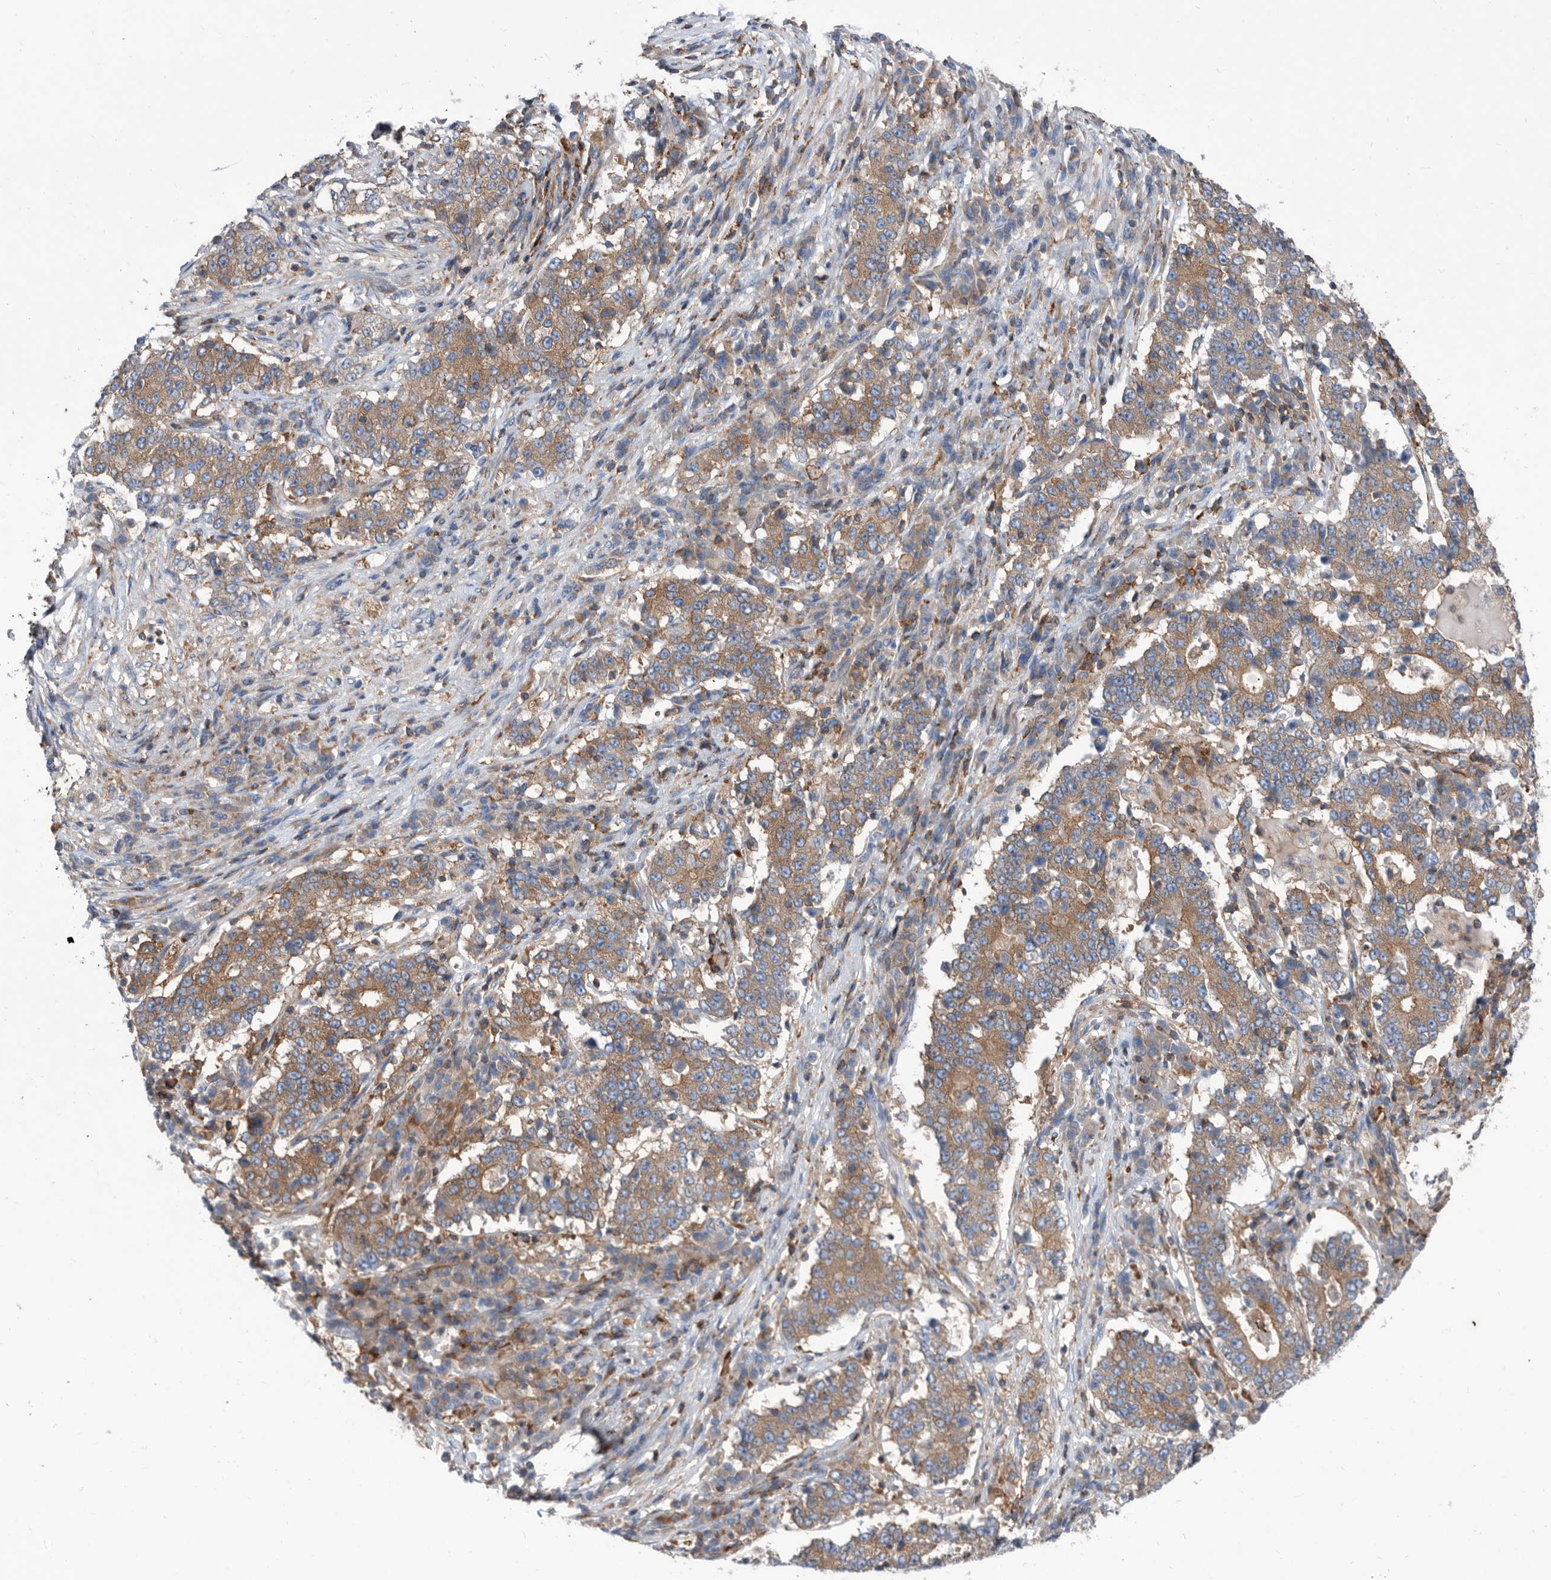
{"staining": {"intensity": "moderate", "quantity": ">75%", "location": "cytoplasmic/membranous"}, "tissue": "stomach cancer", "cell_type": "Tumor cells", "image_type": "cancer", "snomed": [{"axis": "morphology", "description": "Adenocarcinoma, NOS"}, {"axis": "topography", "description": "Stomach"}], "caption": "Immunohistochemistry (IHC) (DAB) staining of stomach cancer exhibits moderate cytoplasmic/membranous protein expression in approximately >75% of tumor cells. (DAB (3,3'-diaminobenzidine) = brown stain, brightfield microscopy at high magnification).", "gene": "SMG7", "patient": {"sex": "male", "age": 59}}